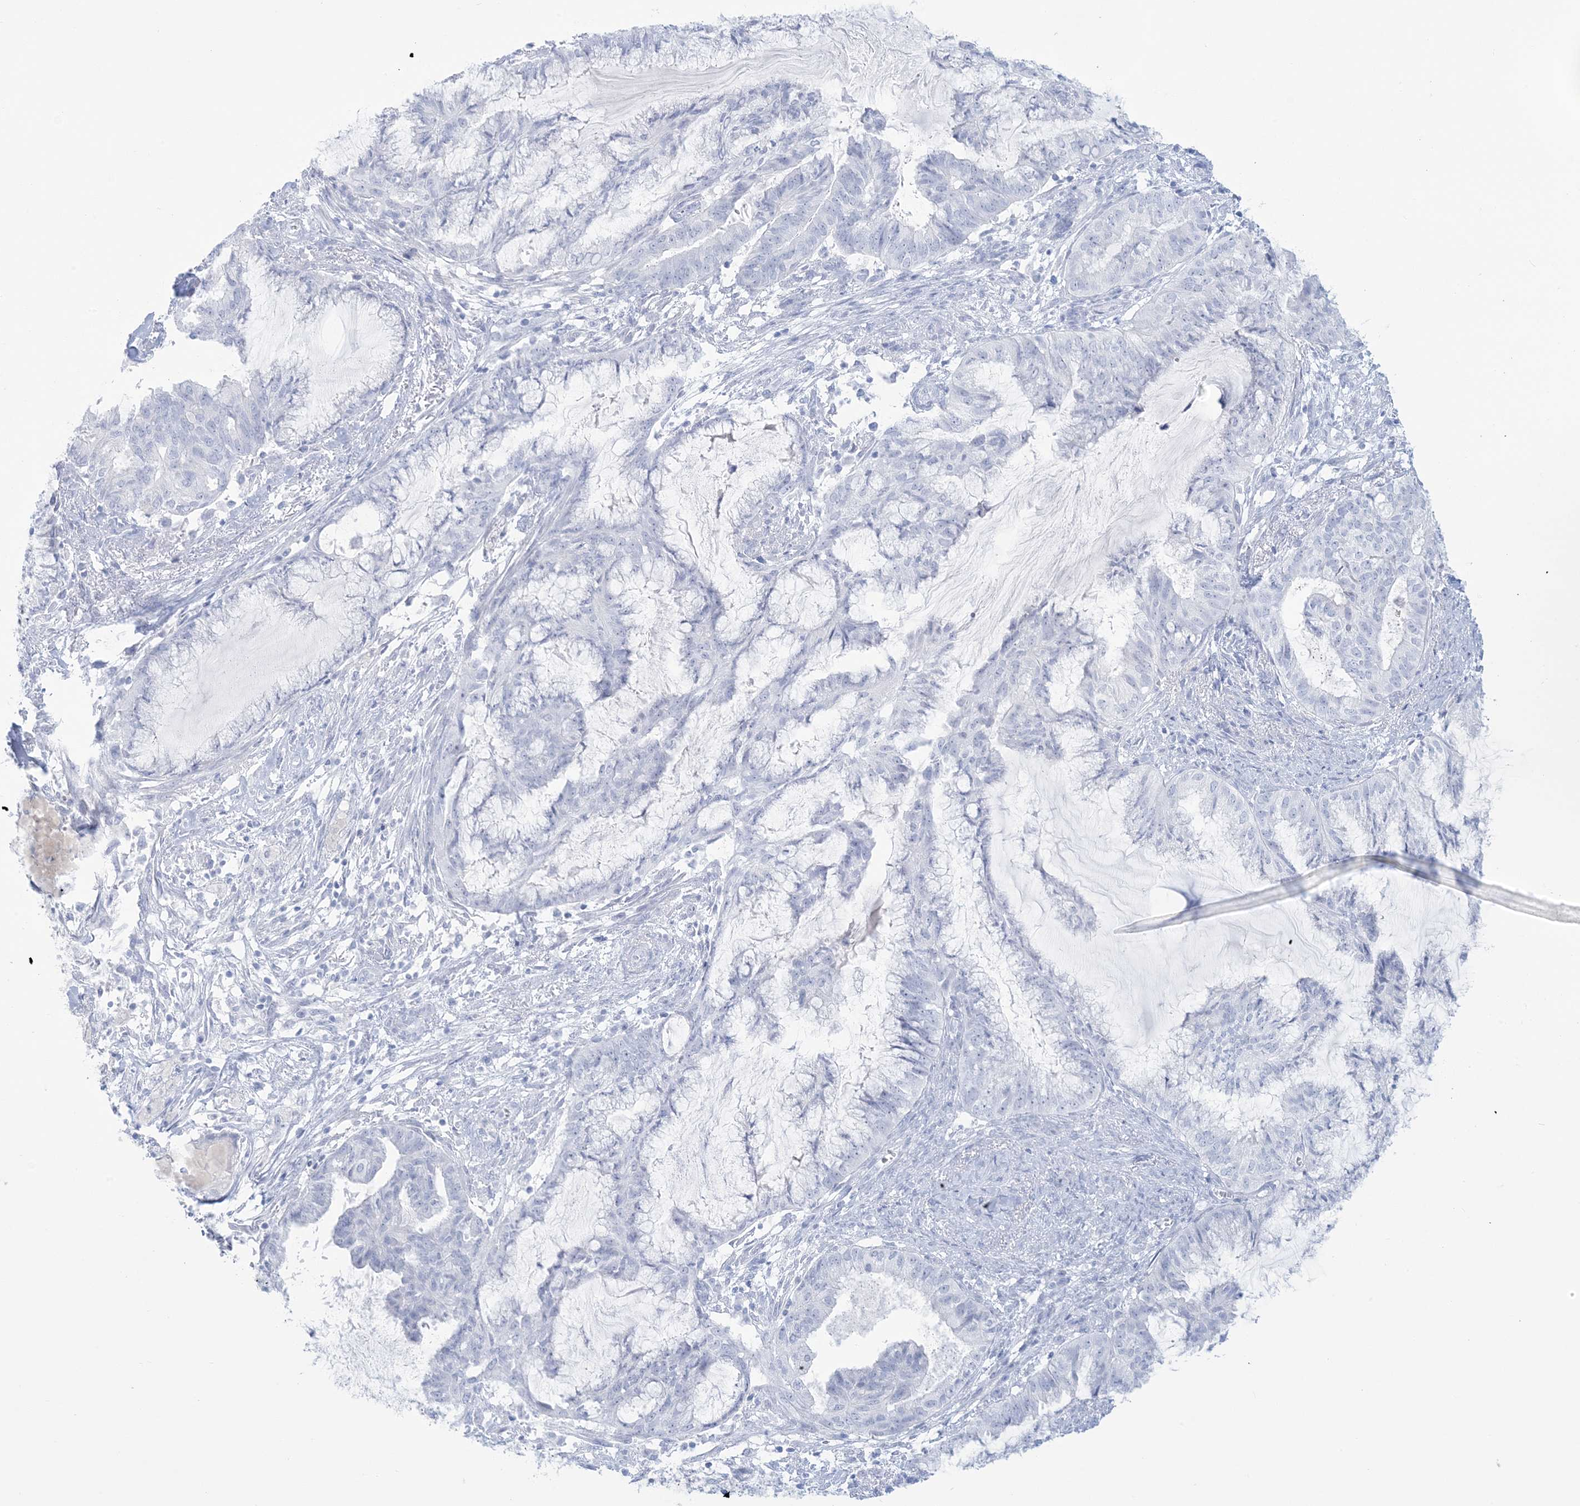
{"staining": {"intensity": "negative", "quantity": "none", "location": "none"}, "tissue": "endometrial cancer", "cell_type": "Tumor cells", "image_type": "cancer", "snomed": [{"axis": "morphology", "description": "Adenocarcinoma, NOS"}, {"axis": "topography", "description": "Endometrium"}], "caption": "Tumor cells are negative for brown protein staining in endometrial cancer.", "gene": "AGXT", "patient": {"sex": "female", "age": 86}}